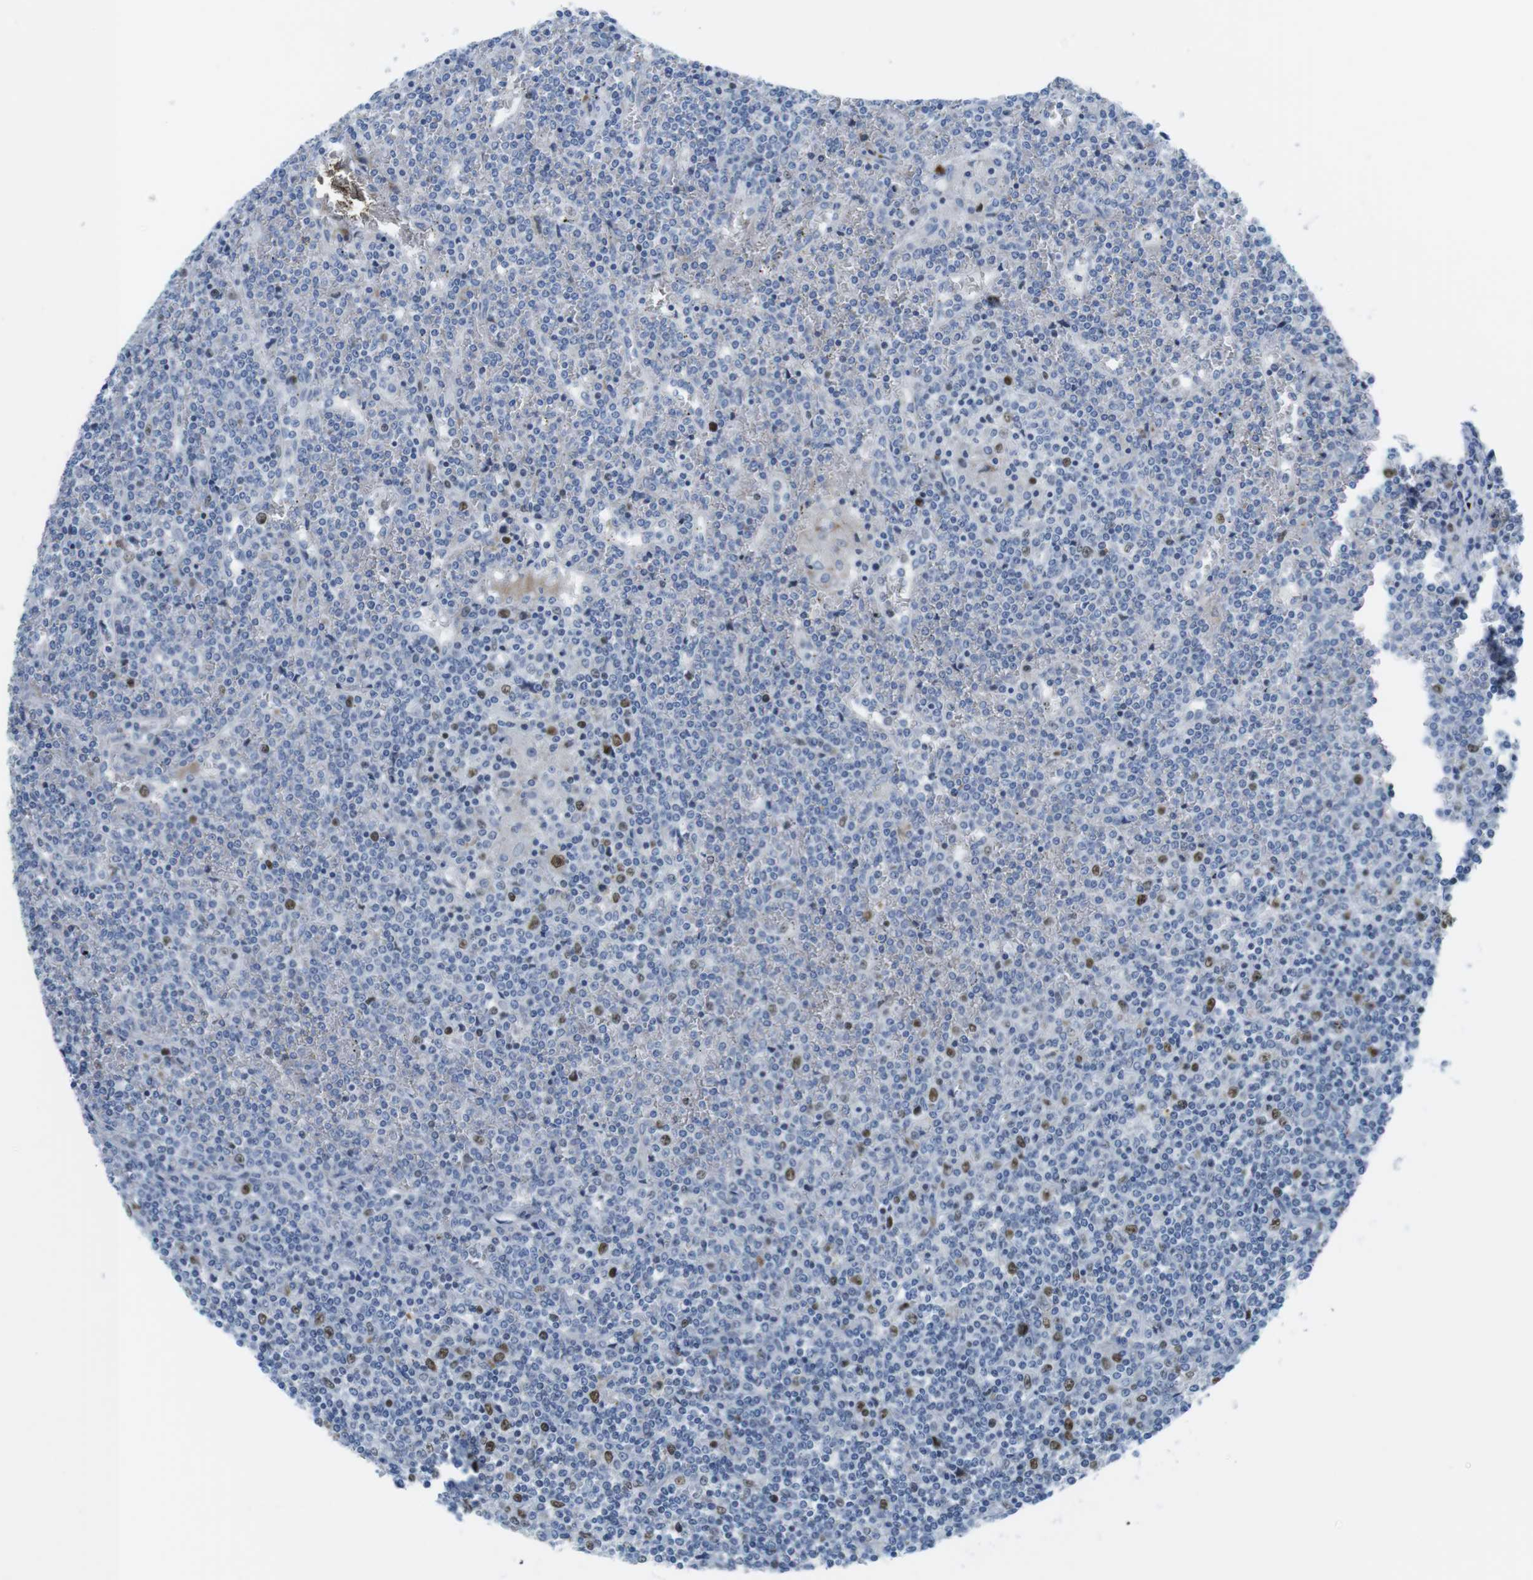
{"staining": {"intensity": "strong", "quantity": "<25%", "location": "nuclear"}, "tissue": "lymphoma", "cell_type": "Tumor cells", "image_type": "cancer", "snomed": [{"axis": "morphology", "description": "Malignant lymphoma, non-Hodgkin's type, Low grade"}, {"axis": "topography", "description": "Spleen"}], "caption": "An IHC photomicrograph of tumor tissue is shown. Protein staining in brown labels strong nuclear positivity in lymphoma within tumor cells. (Brightfield microscopy of DAB IHC at high magnification).", "gene": "CHAF1A", "patient": {"sex": "female", "age": 19}}